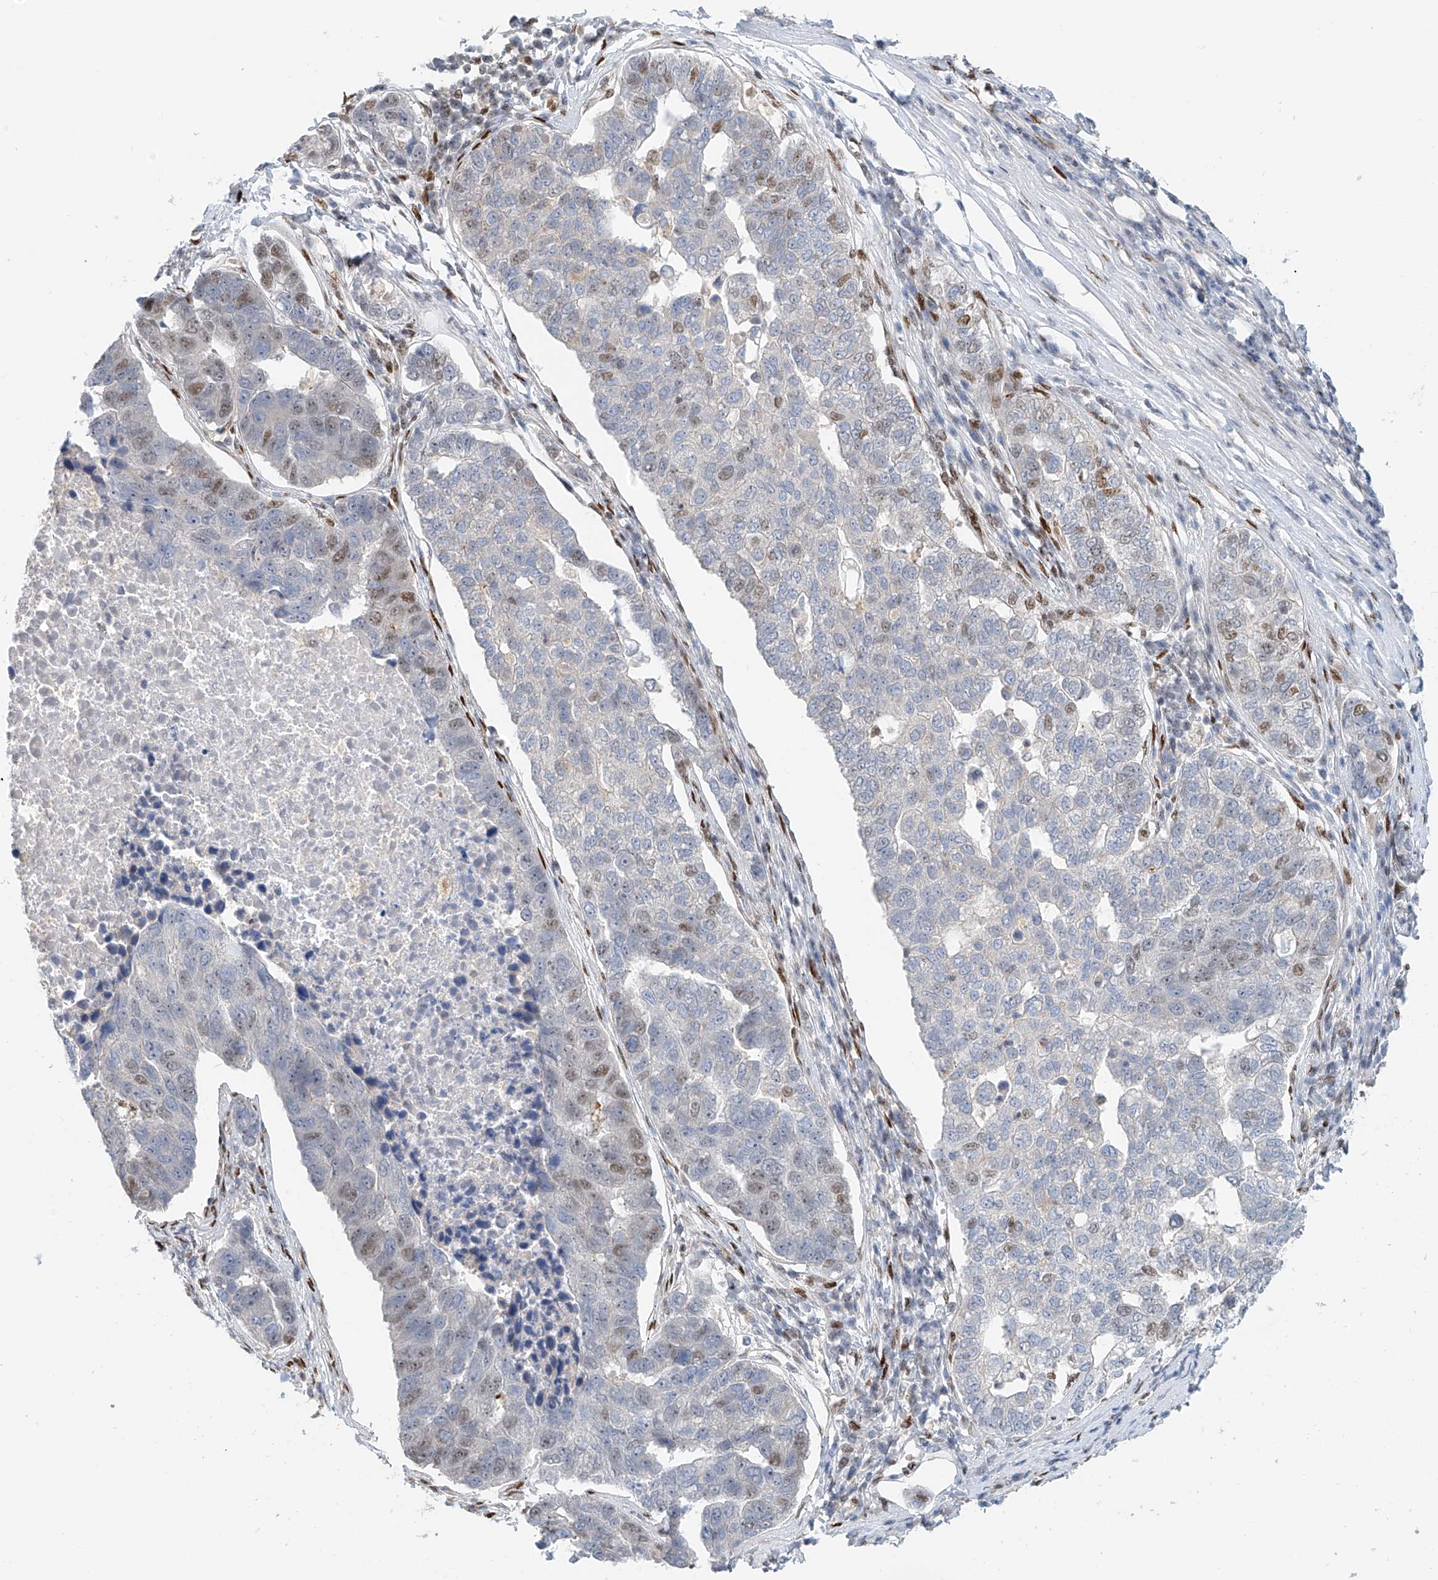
{"staining": {"intensity": "moderate", "quantity": "<25%", "location": "nuclear"}, "tissue": "pancreatic cancer", "cell_type": "Tumor cells", "image_type": "cancer", "snomed": [{"axis": "morphology", "description": "Adenocarcinoma, NOS"}, {"axis": "topography", "description": "Pancreas"}], "caption": "Immunohistochemistry photomicrograph of neoplastic tissue: human pancreatic adenocarcinoma stained using immunohistochemistry (IHC) reveals low levels of moderate protein expression localized specifically in the nuclear of tumor cells, appearing as a nuclear brown color.", "gene": "ZNF514", "patient": {"sex": "female", "age": 61}}